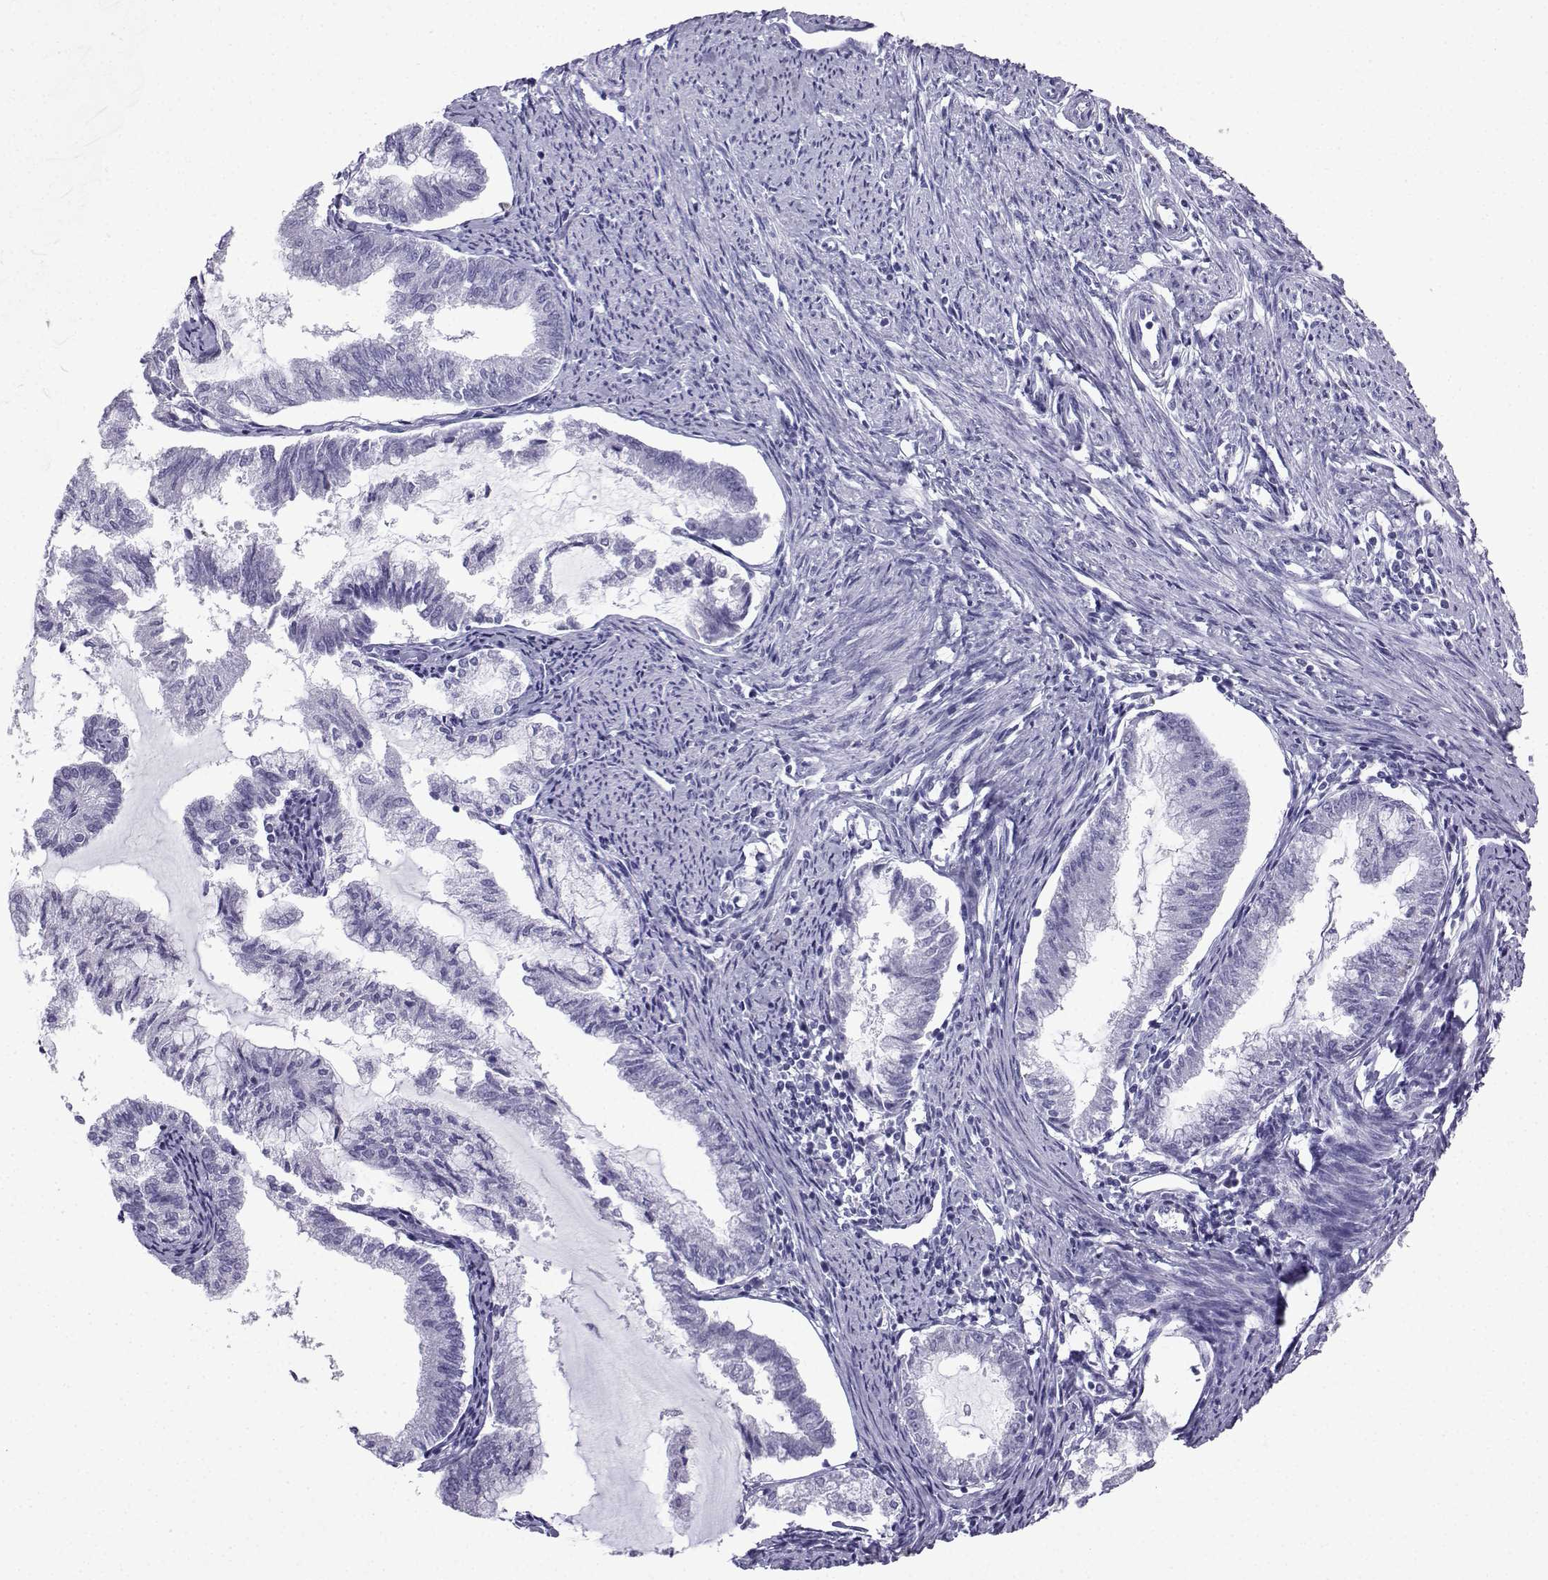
{"staining": {"intensity": "negative", "quantity": "none", "location": "none"}, "tissue": "endometrial cancer", "cell_type": "Tumor cells", "image_type": "cancer", "snomed": [{"axis": "morphology", "description": "Adenocarcinoma, NOS"}, {"axis": "topography", "description": "Endometrium"}], "caption": "High power microscopy micrograph of an immunohistochemistry photomicrograph of endometrial adenocarcinoma, revealing no significant positivity in tumor cells.", "gene": "SLC18A2", "patient": {"sex": "female", "age": 79}}